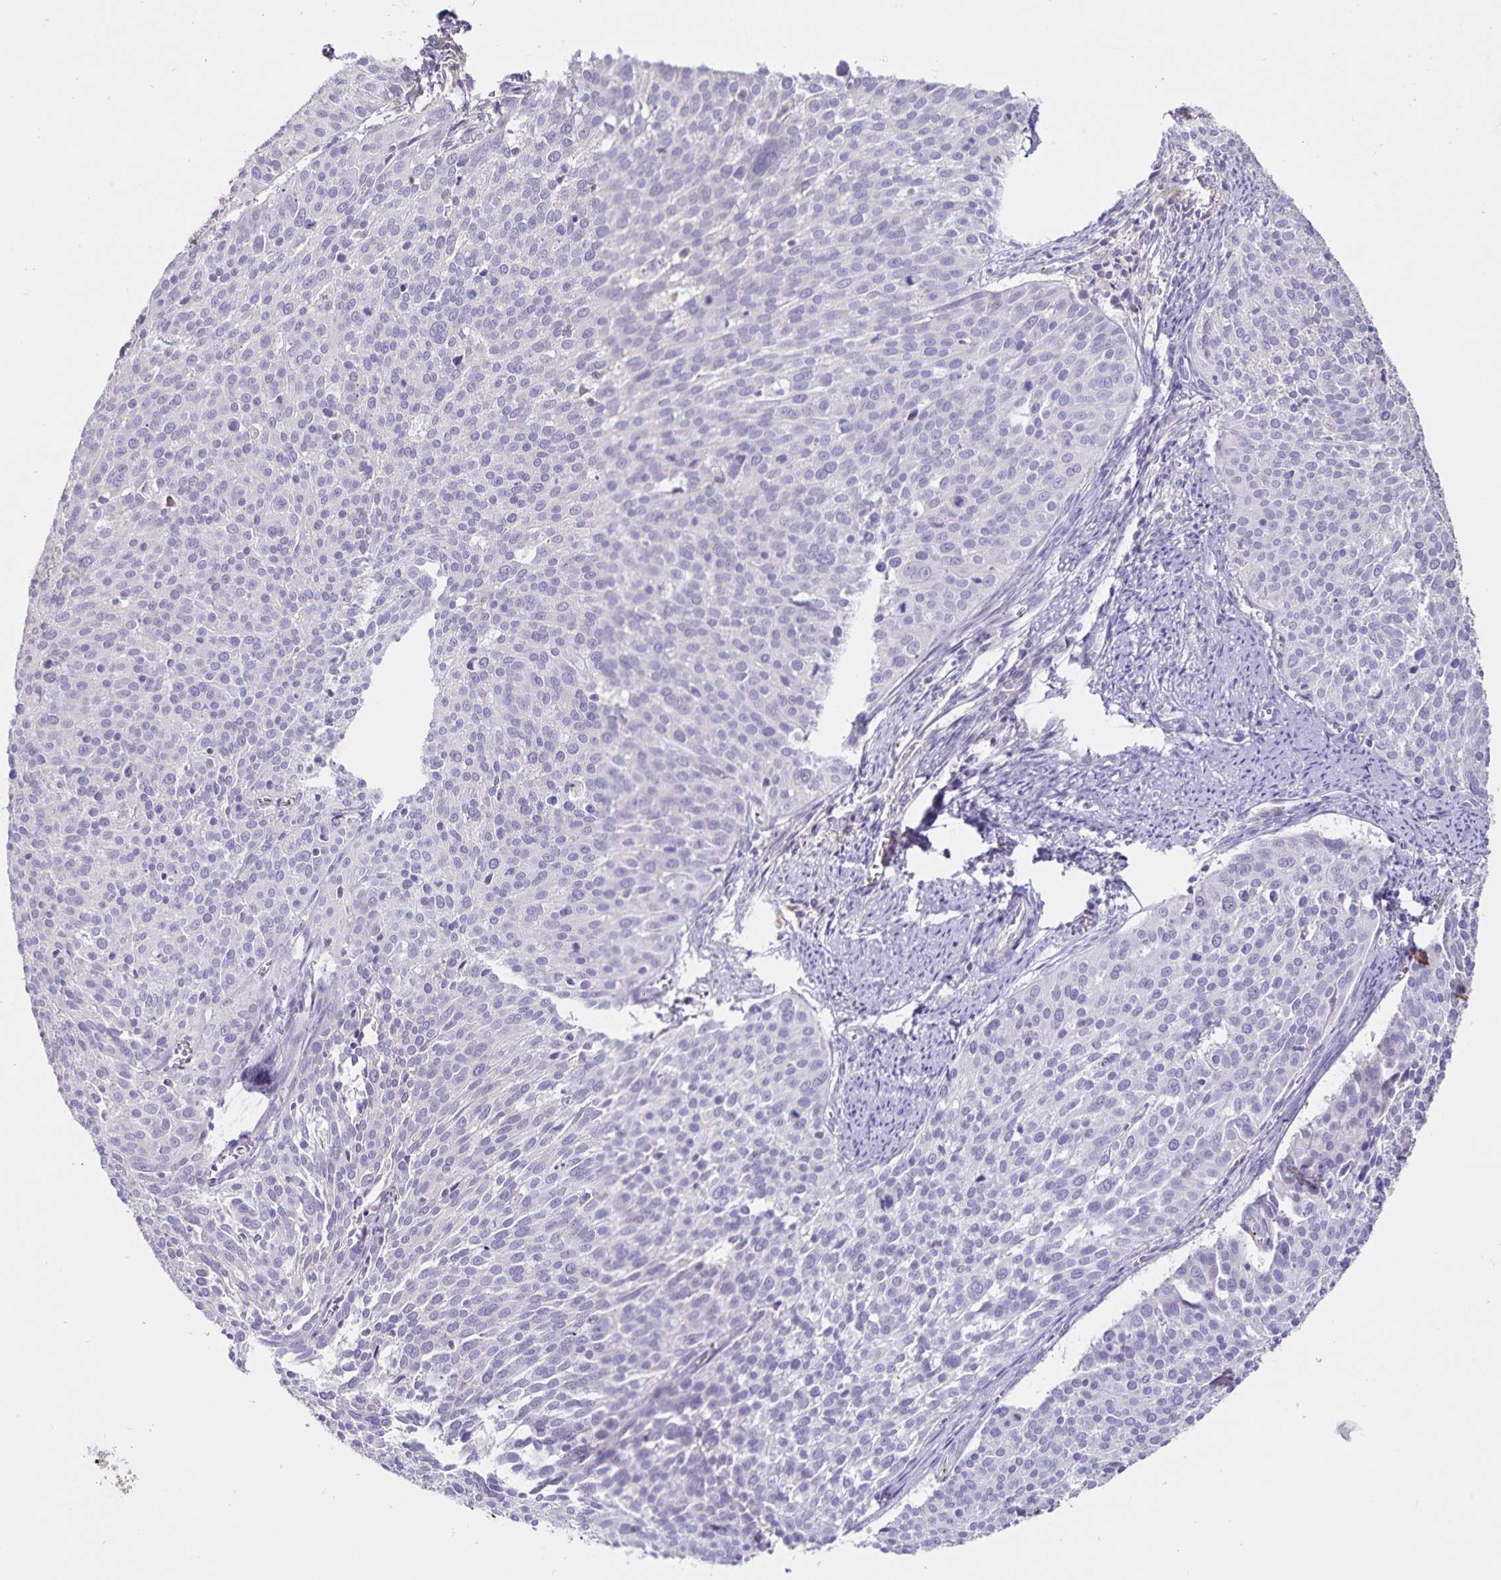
{"staining": {"intensity": "negative", "quantity": "none", "location": "none"}, "tissue": "cervical cancer", "cell_type": "Tumor cells", "image_type": "cancer", "snomed": [{"axis": "morphology", "description": "Squamous cell carcinoma, NOS"}, {"axis": "topography", "description": "Cervix"}], "caption": "A photomicrograph of squamous cell carcinoma (cervical) stained for a protein reveals no brown staining in tumor cells.", "gene": "FGG", "patient": {"sex": "female", "age": 39}}